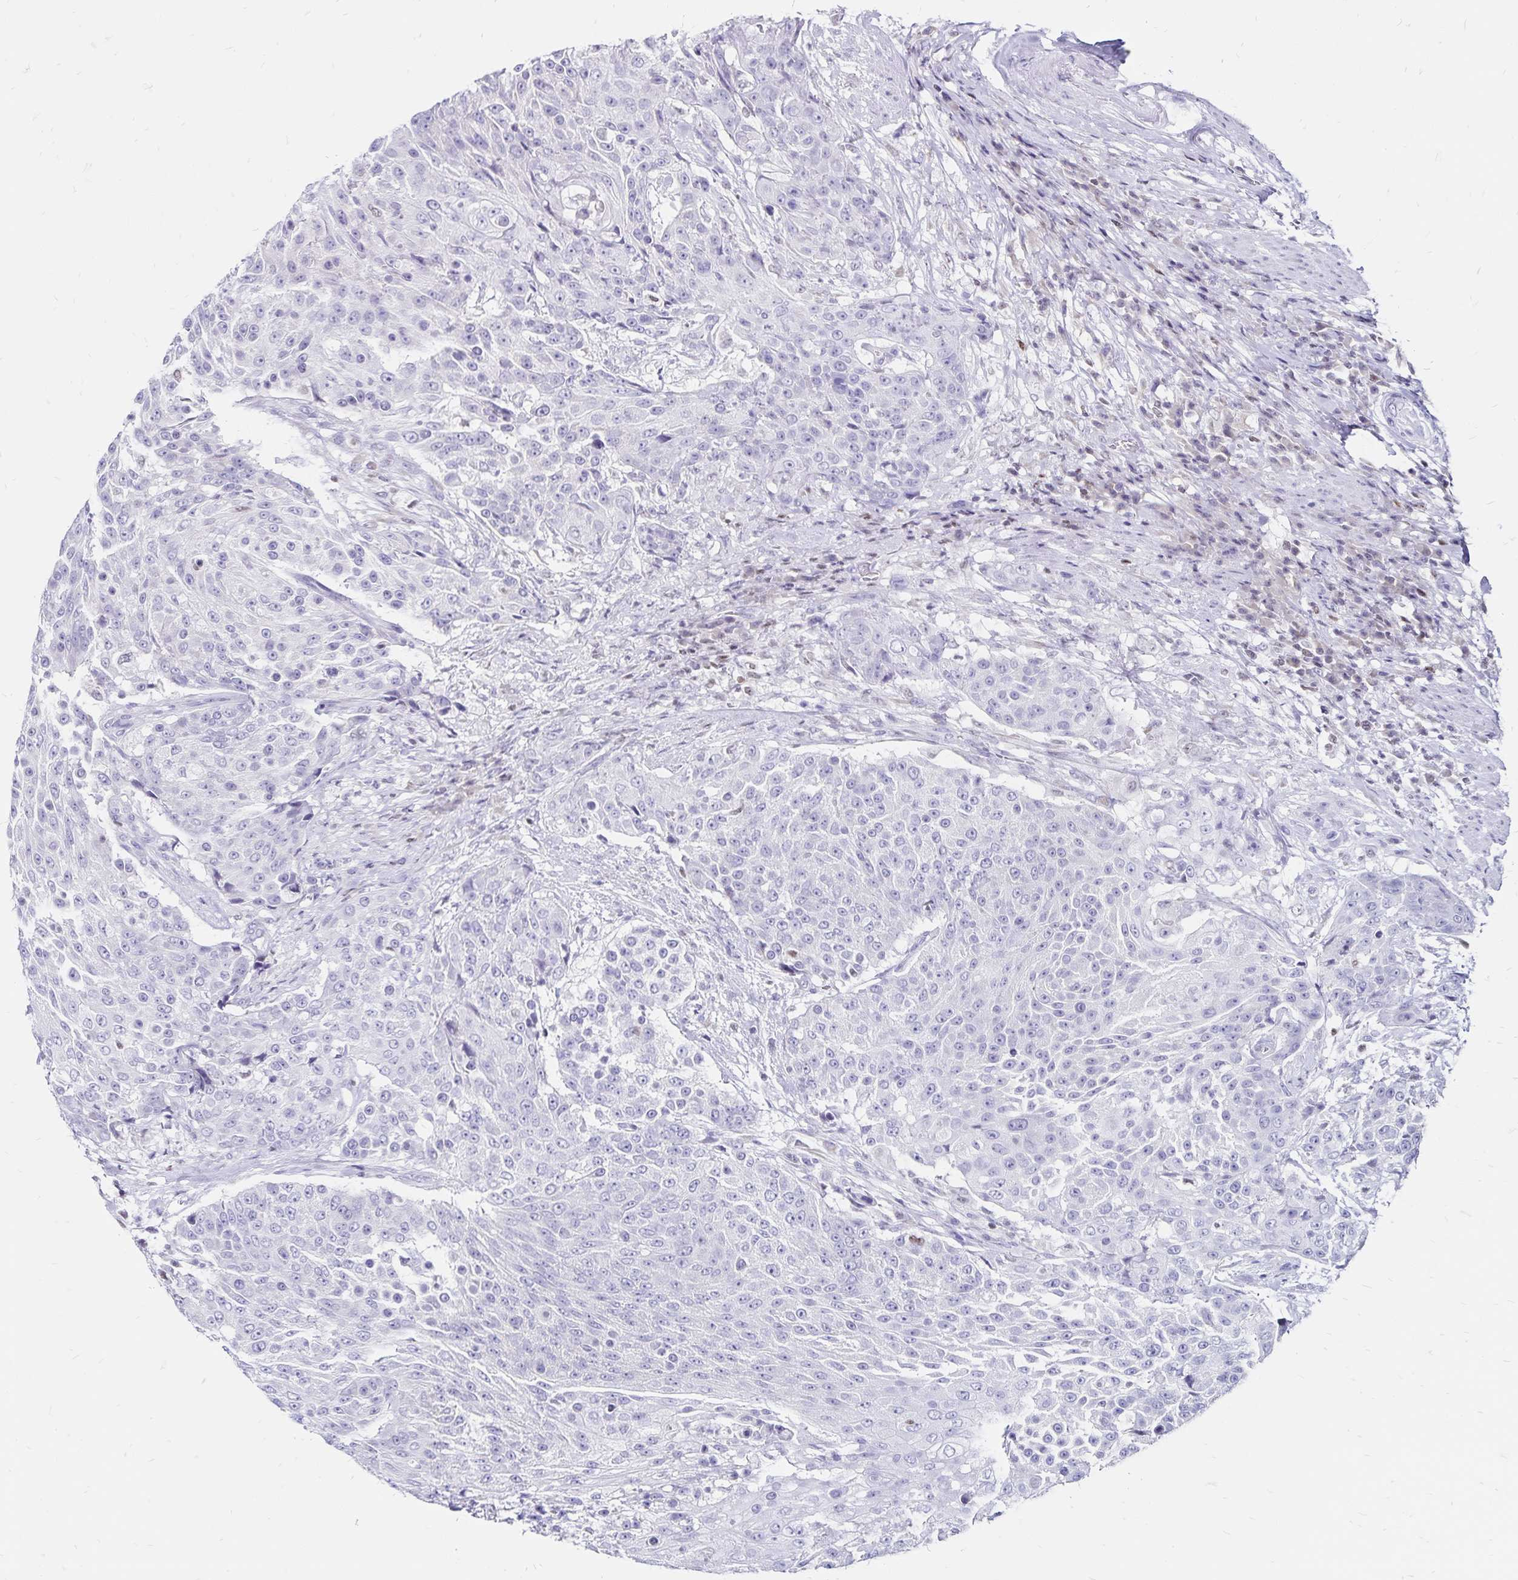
{"staining": {"intensity": "negative", "quantity": "none", "location": "none"}, "tissue": "urothelial cancer", "cell_type": "Tumor cells", "image_type": "cancer", "snomed": [{"axis": "morphology", "description": "Urothelial carcinoma, High grade"}, {"axis": "topography", "description": "Urinary bladder"}], "caption": "Histopathology image shows no protein positivity in tumor cells of urothelial cancer tissue.", "gene": "IKZF1", "patient": {"sex": "female", "age": 63}}